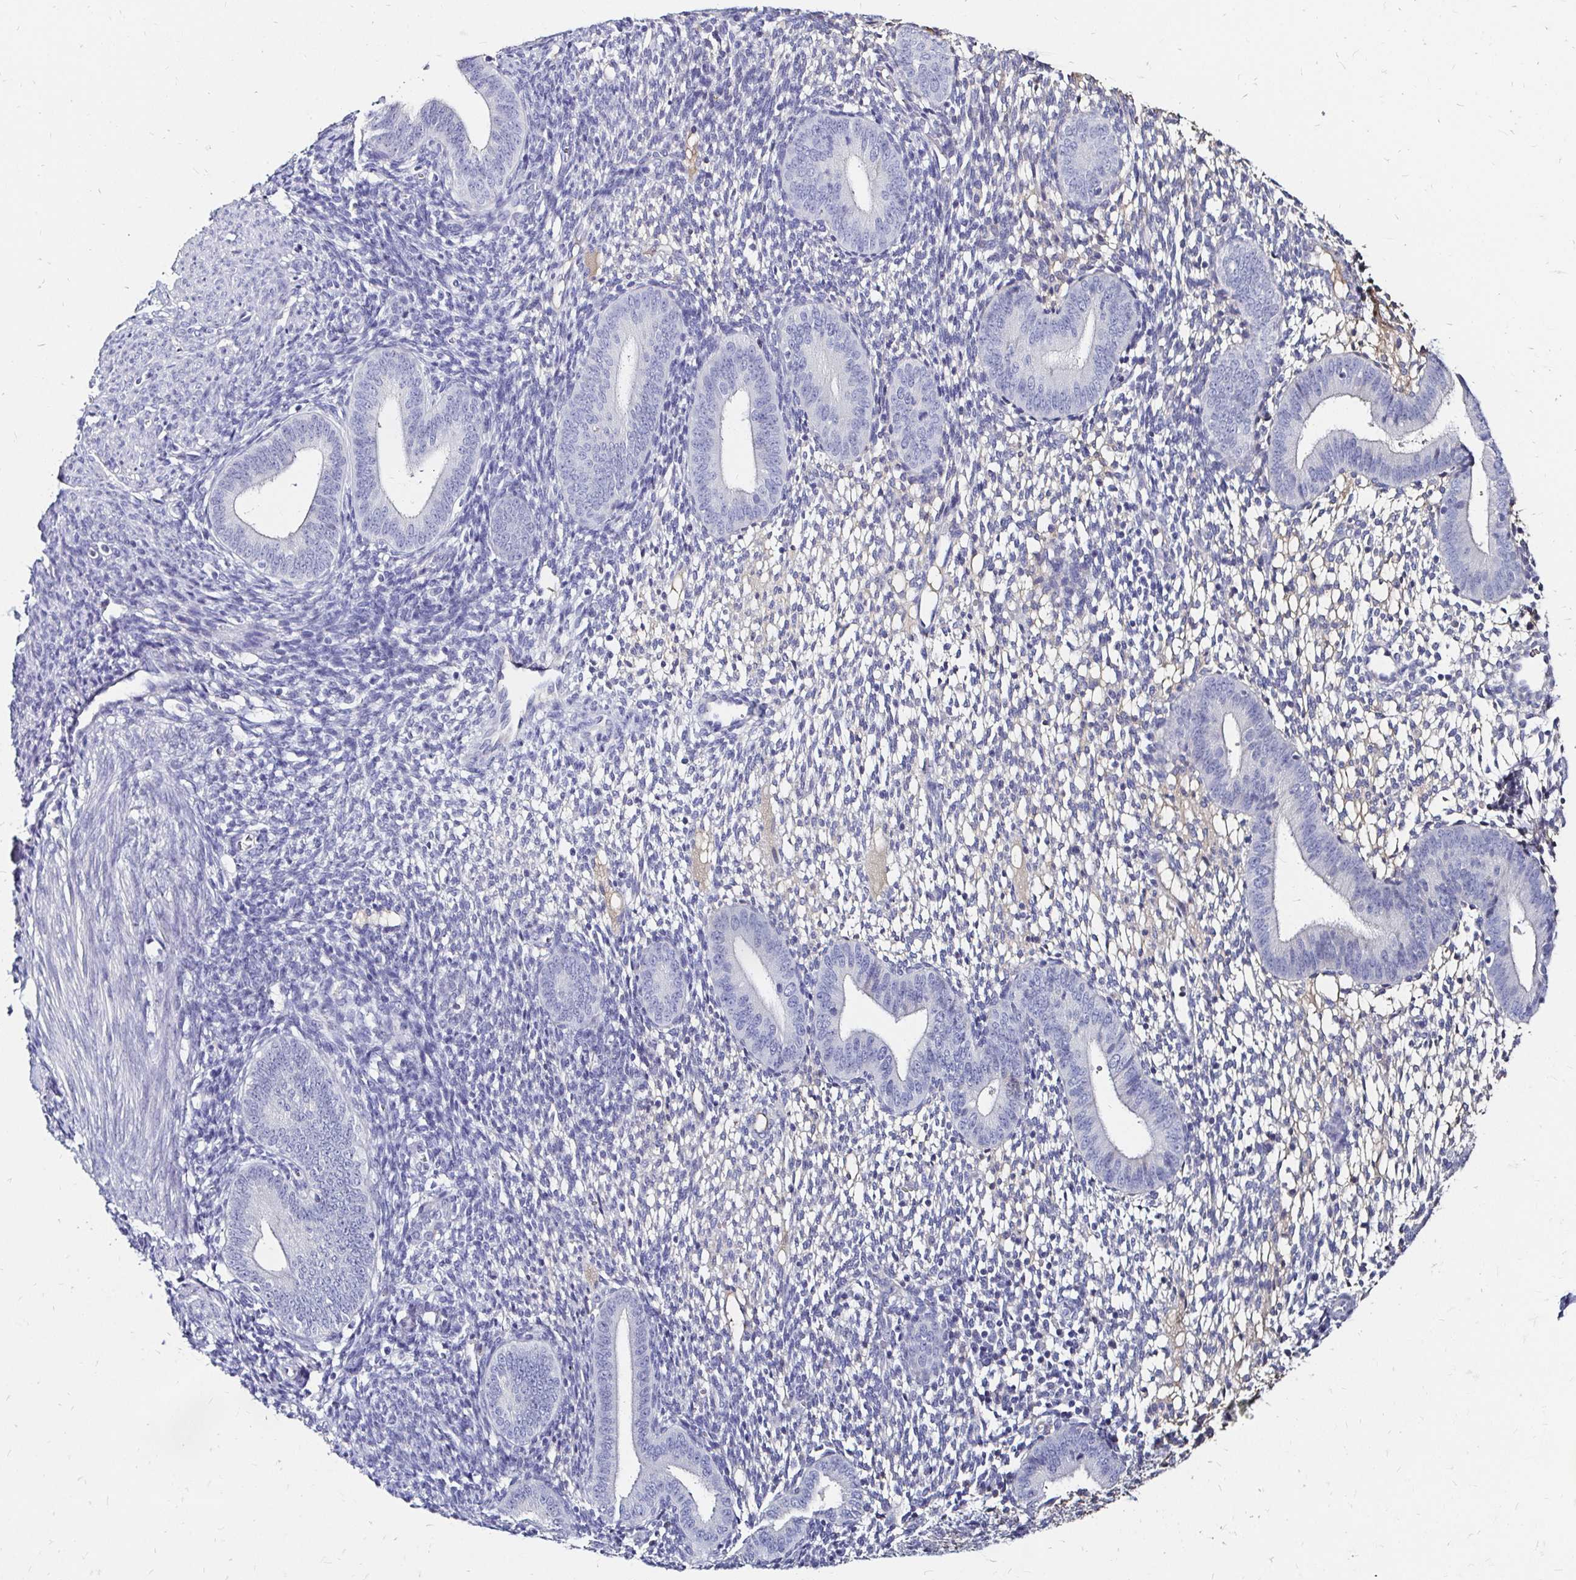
{"staining": {"intensity": "negative", "quantity": "none", "location": "none"}, "tissue": "endometrium", "cell_type": "Cells in endometrial stroma", "image_type": "normal", "snomed": [{"axis": "morphology", "description": "Normal tissue, NOS"}, {"axis": "topography", "description": "Endometrium"}], "caption": "A histopathology image of endometrium stained for a protein exhibits no brown staining in cells in endometrial stroma. (Stains: DAB immunohistochemistry with hematoxylin counter stain, Microscopy: brightfield microscopy at high magnification).", "gene": "SCG3", "patient": {"sex": "female", "age": 40}}